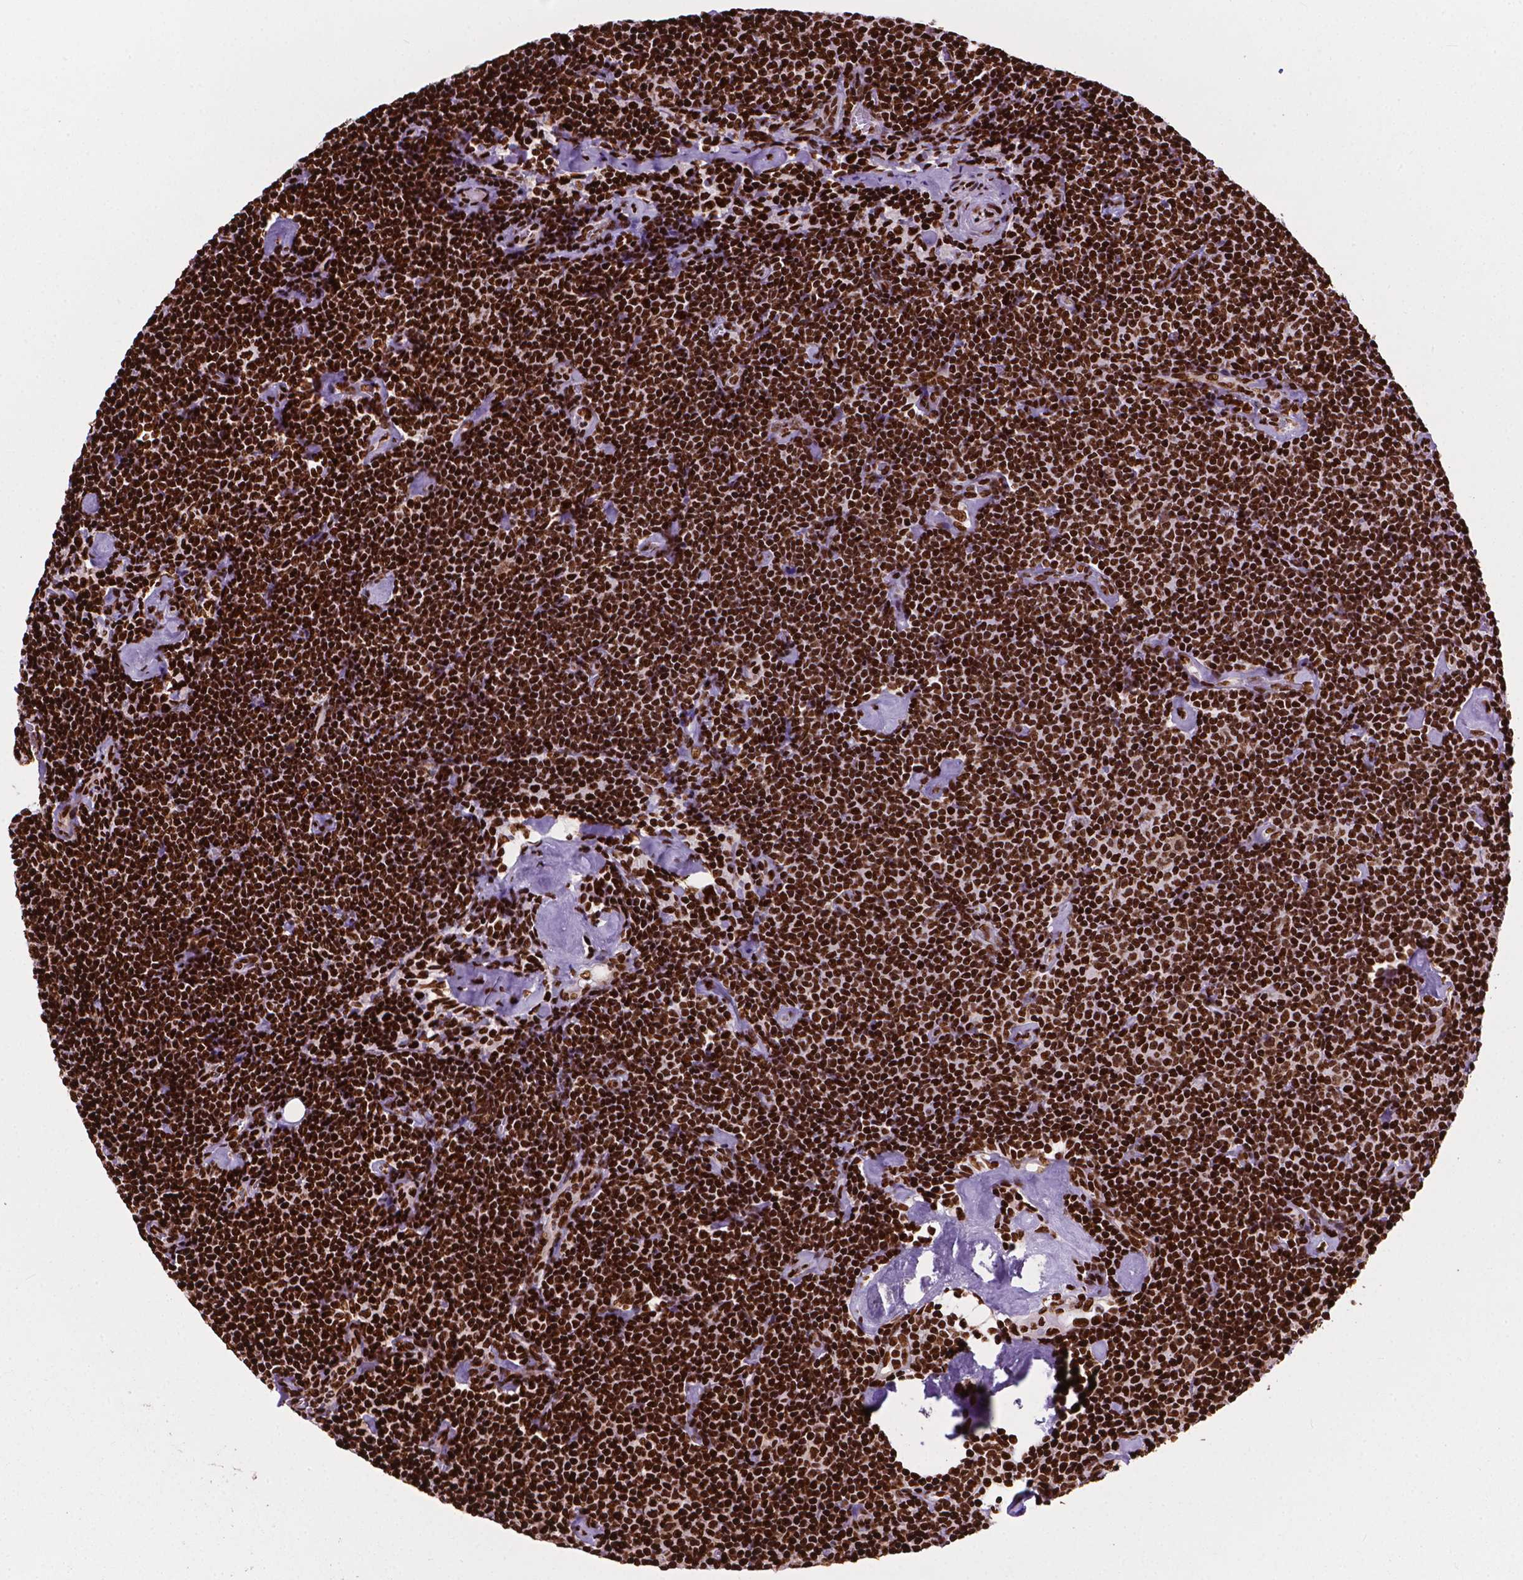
{"staining": {"intensity": "strong", "quantity": ">75%", "location": "nuclear"}, "tissue": "lymphoma", "cell_type": "Tumor cells", "image_type": "cancer", "snomed": [{"axis": "morphology", "description": "Malignant lymphoma, non-Hodgkin's type, Low grade"}, {"axis": "topography", "description": "Lymph node"}], "caption": "Low-grade malignant lymphoma, non-Hodgkin's type tissue reveals strong nuclear staining in about >75% of tumor cells, visualized by immunohistochemistry. (DAB IHC with brightfield microscopy, high magnification).", "gene": "SMIM5", "patient": {"sex": "male", "age": 81}}